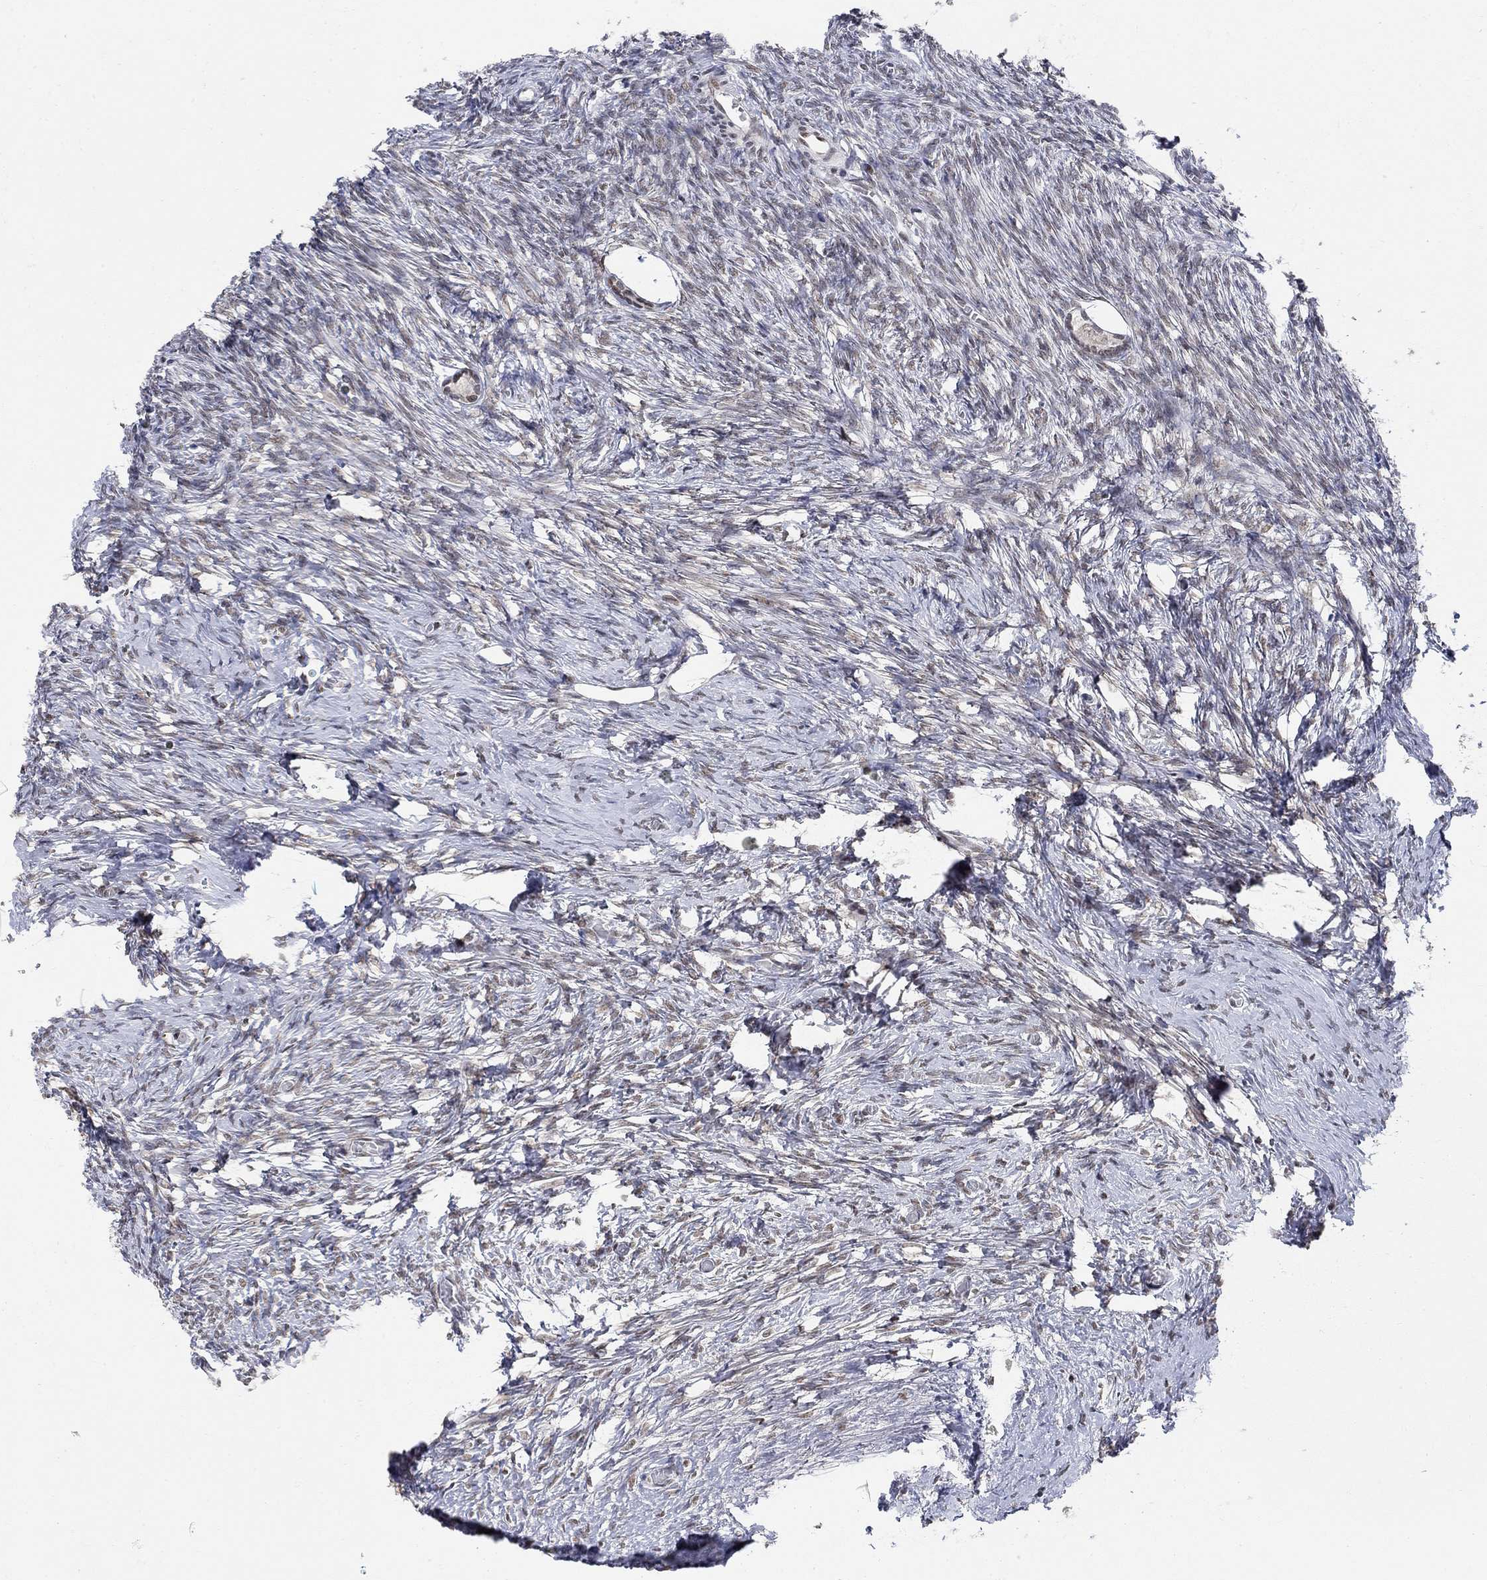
{"staining": {"intensity": "negative", "quantity": "none", "location": "none"}, "tissue": "ovary", "cell_type": "Follicle cells", "image_type": "normal", "snomed": [{"axis": "morphology", "description": "Normal tissue, NOS"}, {"axis": "topography", "description": "Ovary"}], "caption": "Human ovary stained for a protein using immunohistochemistry exhibits no expression in follicle cells.", "gene": "KLF12", "patient": {"sex": "female", "age": 27}}